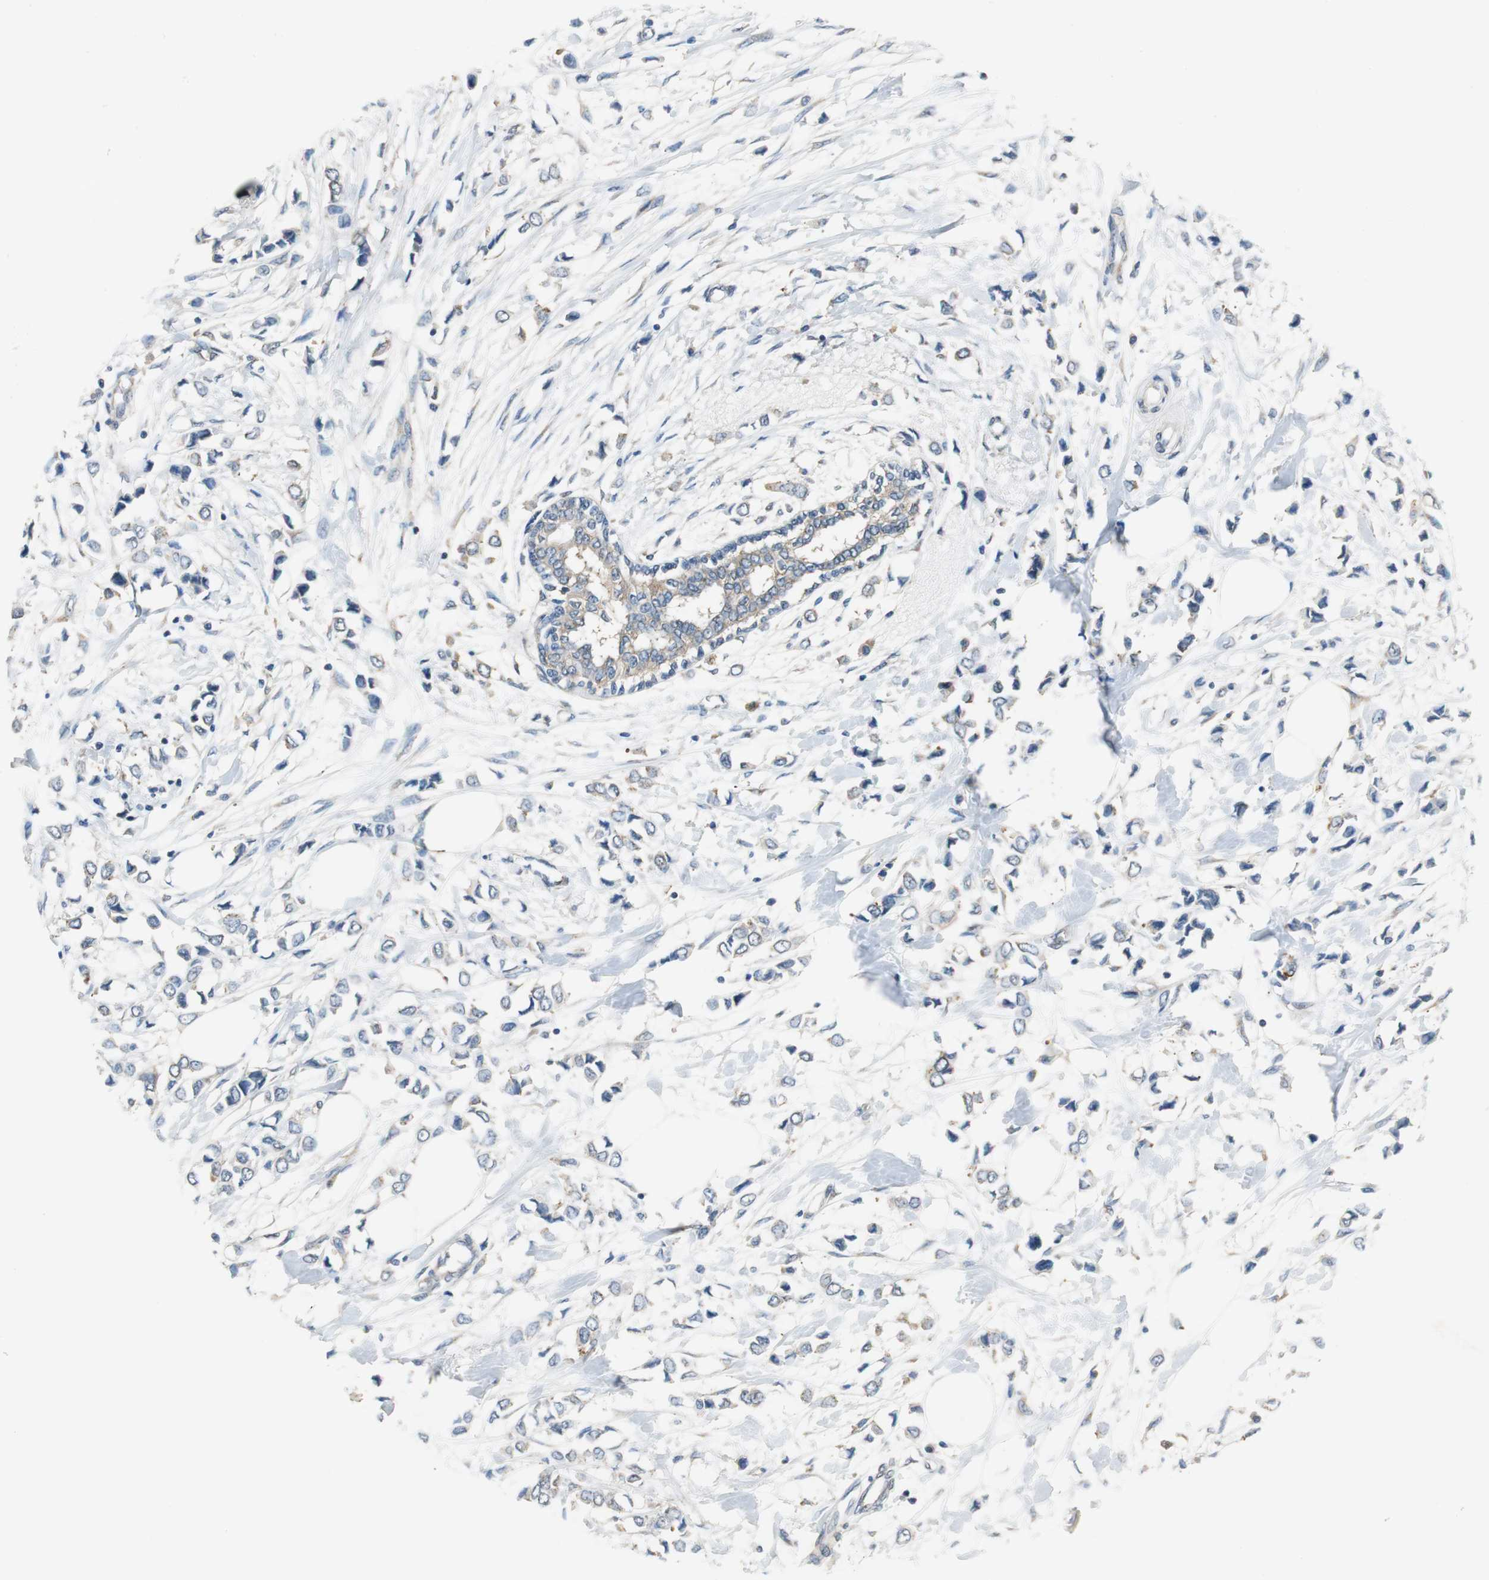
{"staining": {"intensity": "moderate", "quantity": "25%-75%", "location": "cytoplasmic/membranous"}, "tissue": "breast cancer", "cell_type": "Tumor cells", "image_type": "cancer", "snomed": [{"axis": "morphology", "description": "Lobular carcinoma"}, {"axis": "topography", "description": "Breast"}], "caption": "Immunohistochemistry (IHC) image of neoplastic tissue: breast cancer (lobular carcinoma) stained using immunohistochemistry (IHC) demonstrates medium levels of moderate protein expression localized specifically in the cytoplasmic/membranous of tumor cells, appearing as a cytoplasmic/membranous brown color.", "gene": "CNOT3", "patient": {"sex": "female", "age": 51}}